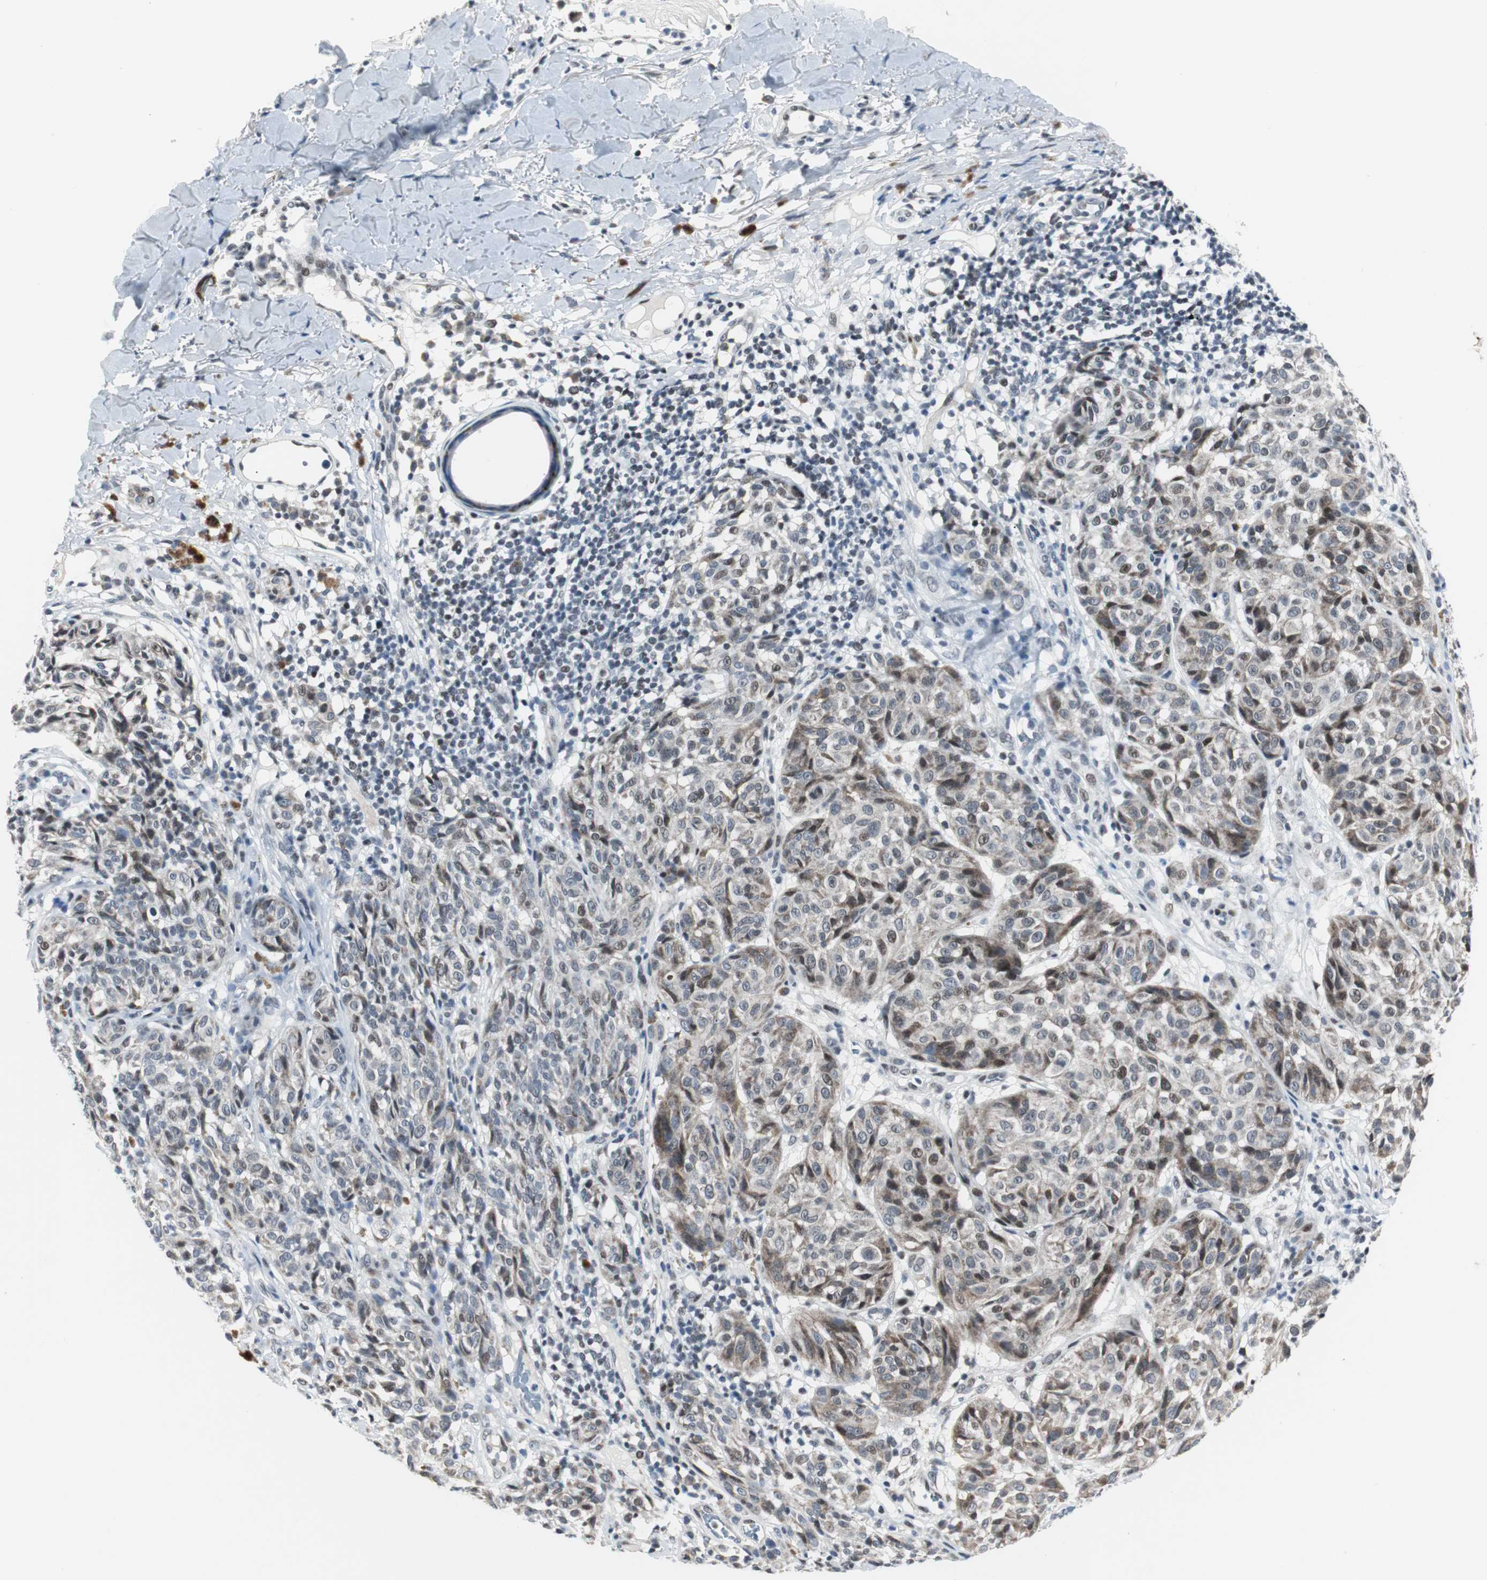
{"staining": {"intensity": "weak", "quantity": "25%-75%", "location": "nuclear"}, "tissue": "melanoma", "cell_type": "Tumor cells", "image_type": "cancer", "snomed": [{"axis": "morphology", "description": "Malignant melanoma, NOS"}, {"axis": "topography", "description": "Skin"}], "caption": "Immunohistochemistry (IHC) photomicrograph of neoplastic tissue: human malignant melanoma stained using immunohistochemistry displays low levels of weak protein expression localized specifically in the nuclear of tumor cells, appearing as a nuclear brown color.", "gene": "MTA1", "patient": {"sex": "female", "age": 46}}